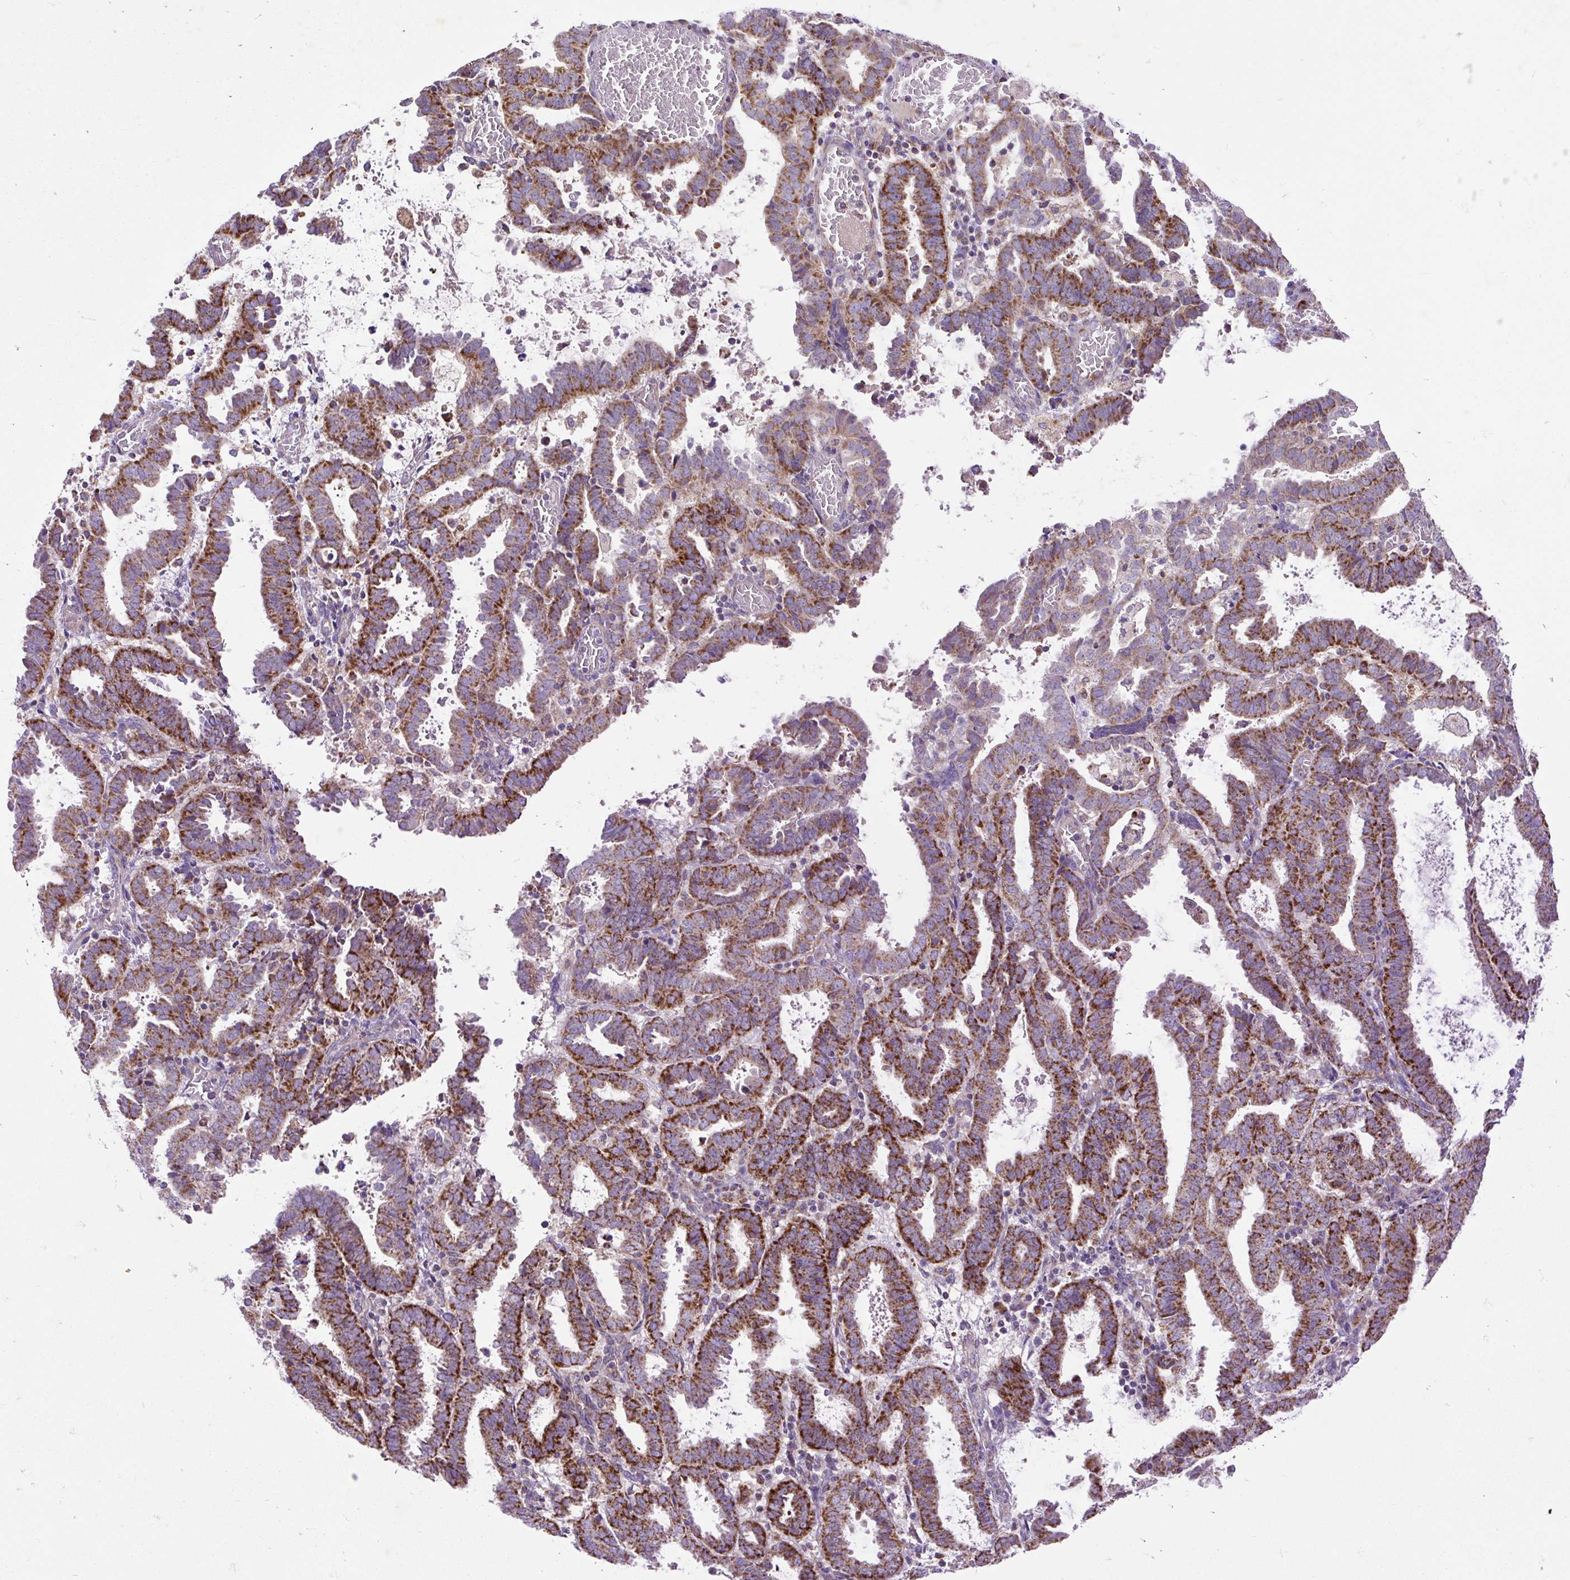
{"staining": {"intensity": "strong", "quantity": ">75%", "location": "cytoplasmic/membranous"}, "tissue": "endometrial cancer", "cell_type": "Tumor cells", "image_type": "cancer", "snomed": [{"axis": "morphology", "description": "Adenocarcinoma, NOS"}, {"axis": "topography", "description": "Uterus"}], "caption": "Tumor cells display strong cytoplasmic/membranous staining in about >75% of cells in endometrial cancer (adenocarcinoma).", "gene": "TOMM40", "patient": {"sex": "female", "age": 83}}